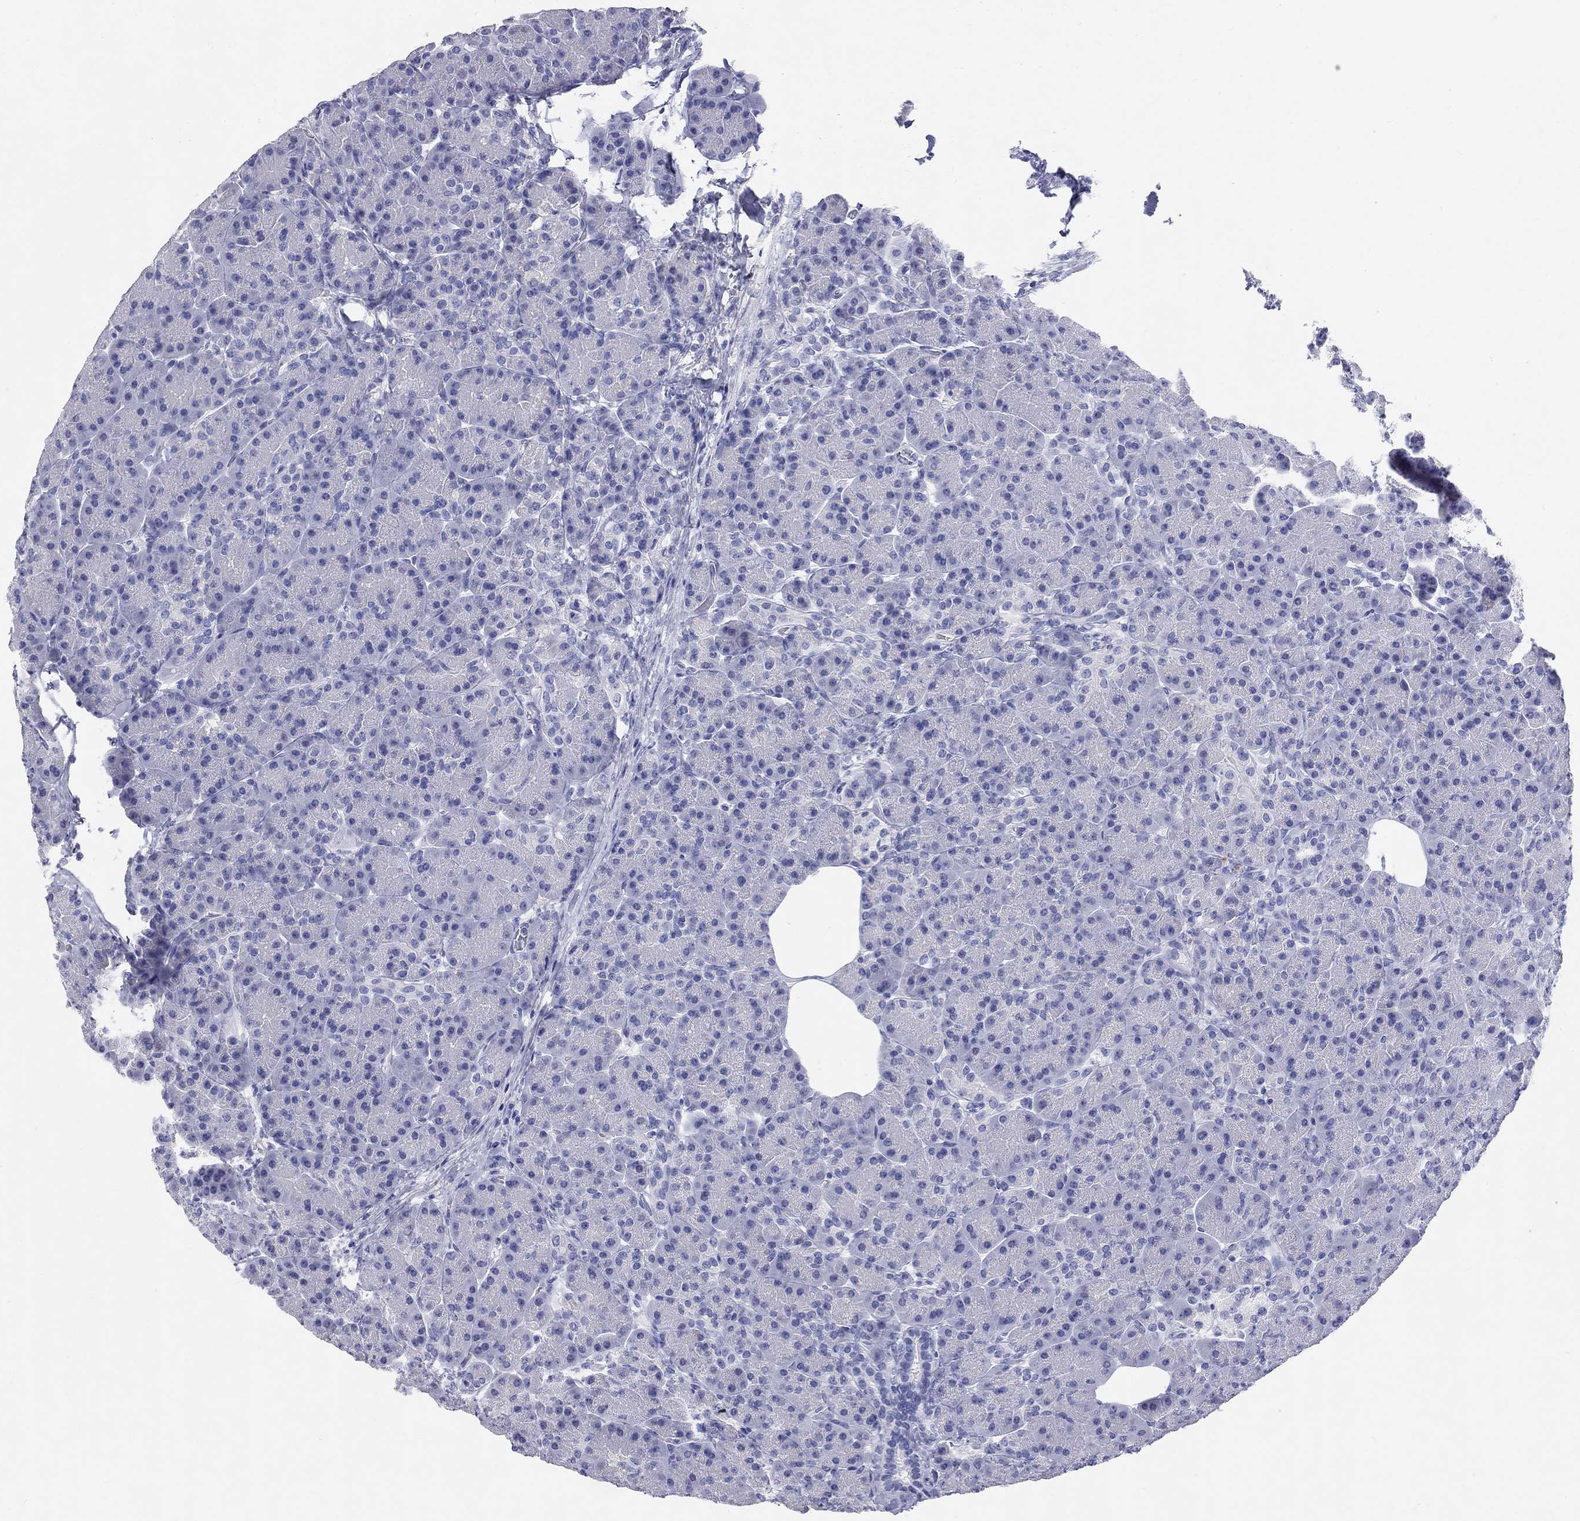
{"staining": {"intensity": "negative", "quantity": "none", "location": "none"}, "tissue": "pancreas", "cell_type": "Exocrine glandular cells", "image_type": "normal", "snomed": [{"axis": "morphology", "description": "Normal tissue, NOS"}, {"axis": "topography", "description": "Pancreas"}], "caption": "Pancreas was stained to show a protein in brown. There is no significant staining in exocrine glandular cells. The staining is performed using DAB brown chromogen with nuclei counter-stained in using hematoxylin.", "gene": "PHOX2B", "patient": {"sex": "female", "age": 63}}